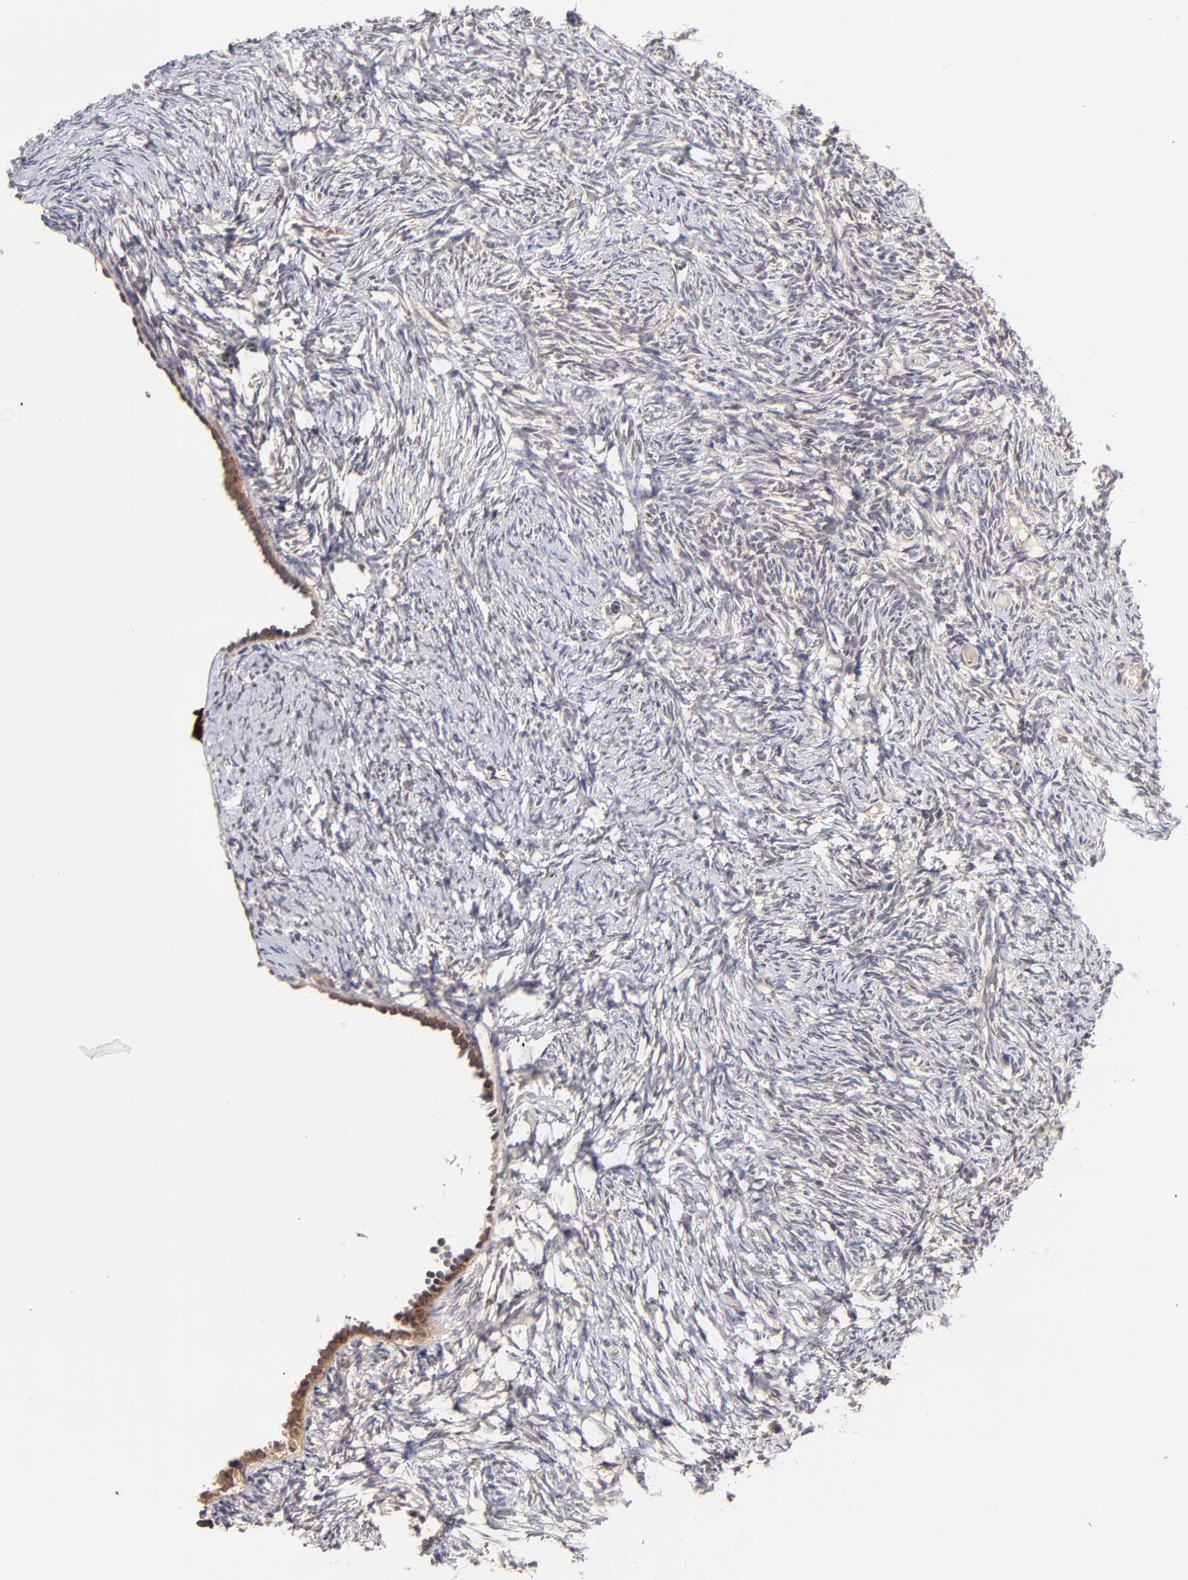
{"staining": {"intensity": "weak", "quantity": ">75%", "location": "cytoplasmic/membranous"}, "tissue": "ovary", "cell_type": "Follicle cells", "image_type": "normal", "snomed": [{"axis": "morphology", "description": "Normal tissue, NOS"}, {"axis": "topography", "description": "Ovary"}], "caption": "A low amount of weak cytoplasmic/membranous positivity is identified in approximately >75% of follicle cells in normal ovary. Using DAB (brown) and hematoxylin (blue) stains, captured at high magnification using brightfield microscopy.", "gene": "MAP2K7", "patient": {"sex": "female", "age": 60}}